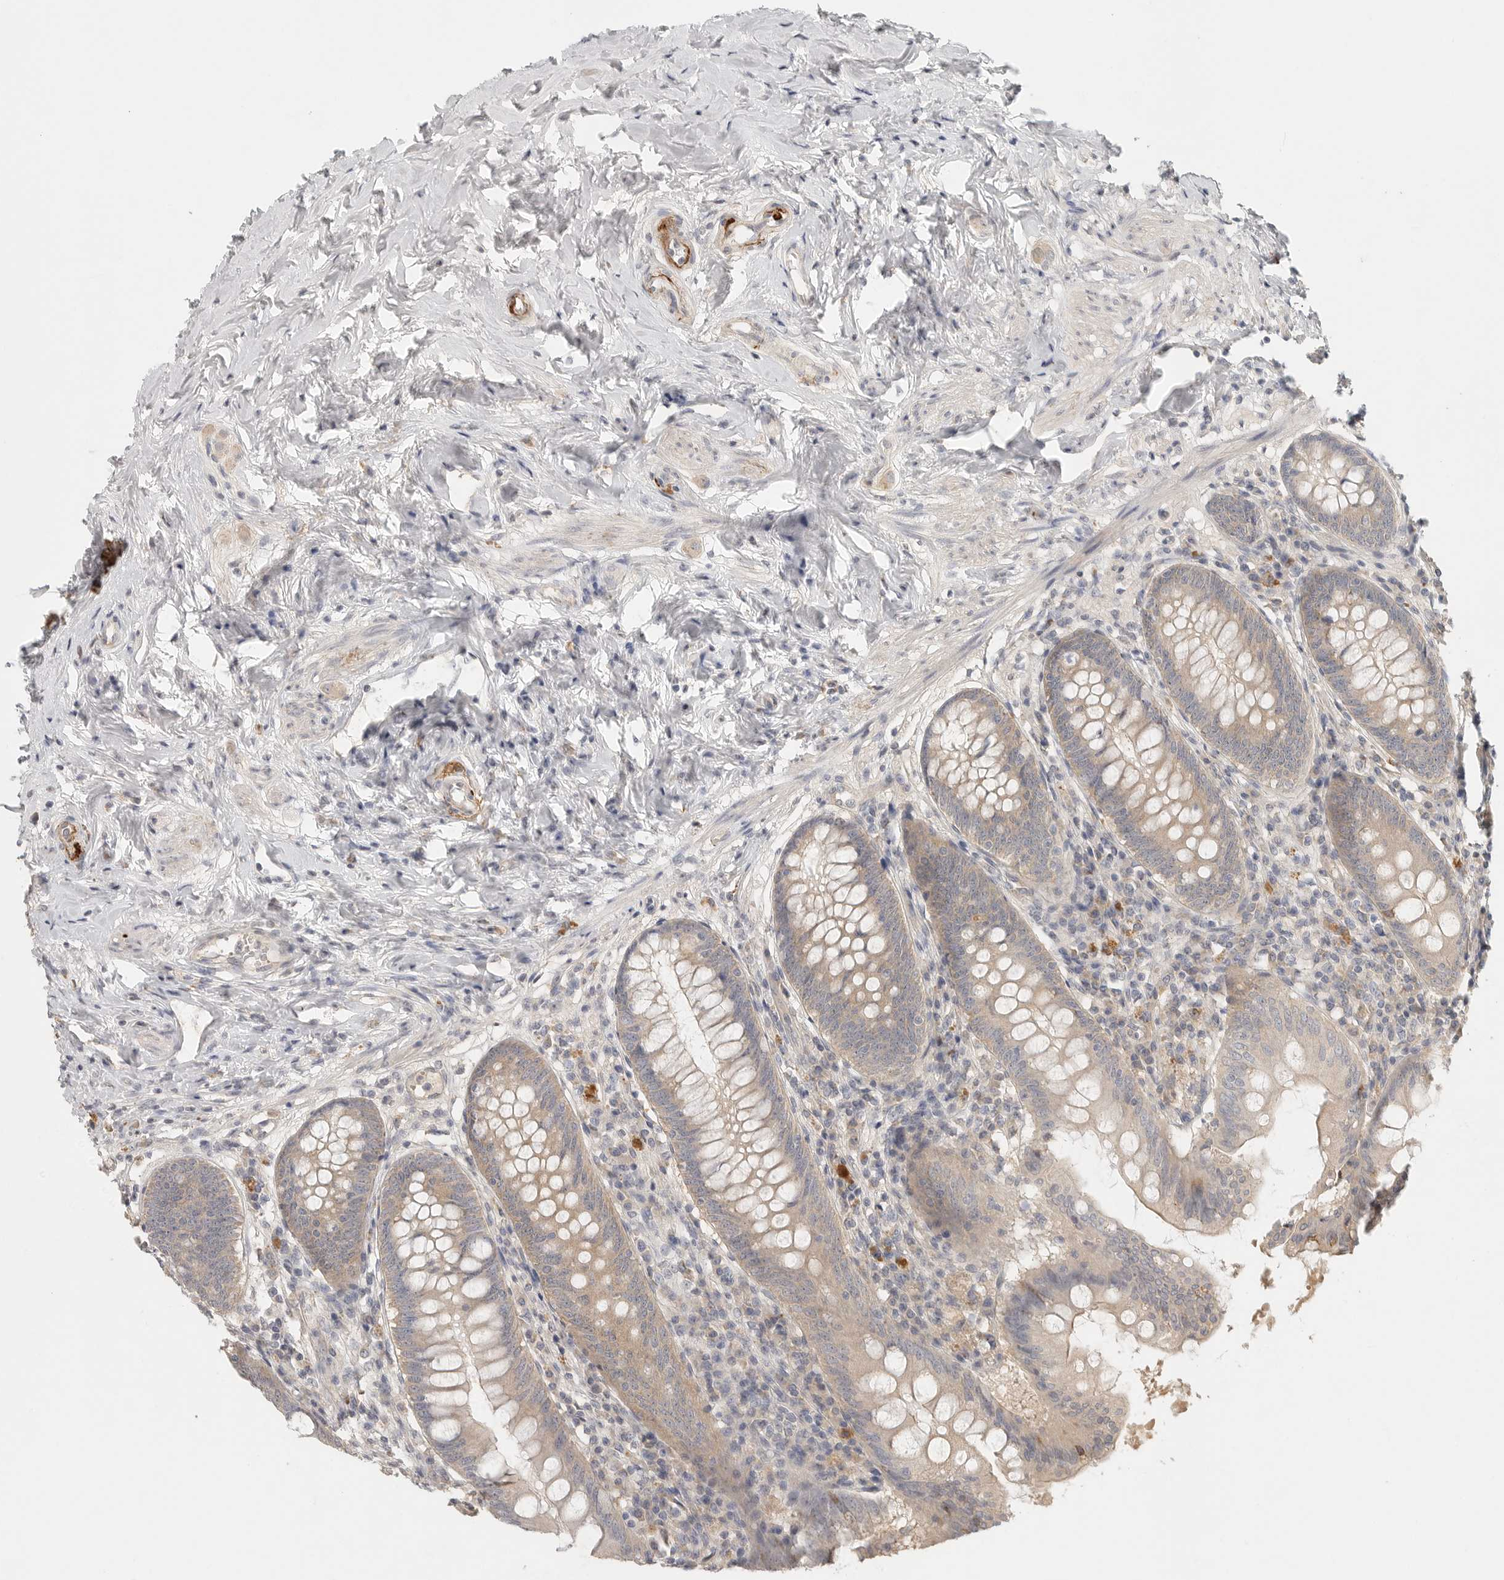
{"staining": {"intensity": "moderate", "quantity": "<25%", "location": "cytoplasmic/membranous"}, "tissue": "appendix", "cell_type": "Glandular cells", "image_type": "normal", "snomed": [{"axis": "morphology", "description": "Normal tissue, NOS"}, {"axis": "topography", "description": "Appendix"}], "caption": "Moderate cytoplasmic/membranous protein positivity is identified in about <25% of glandular cells in appendix.", "gene": "HDAC6", "patient": {"sex": "female", "age": 54}}